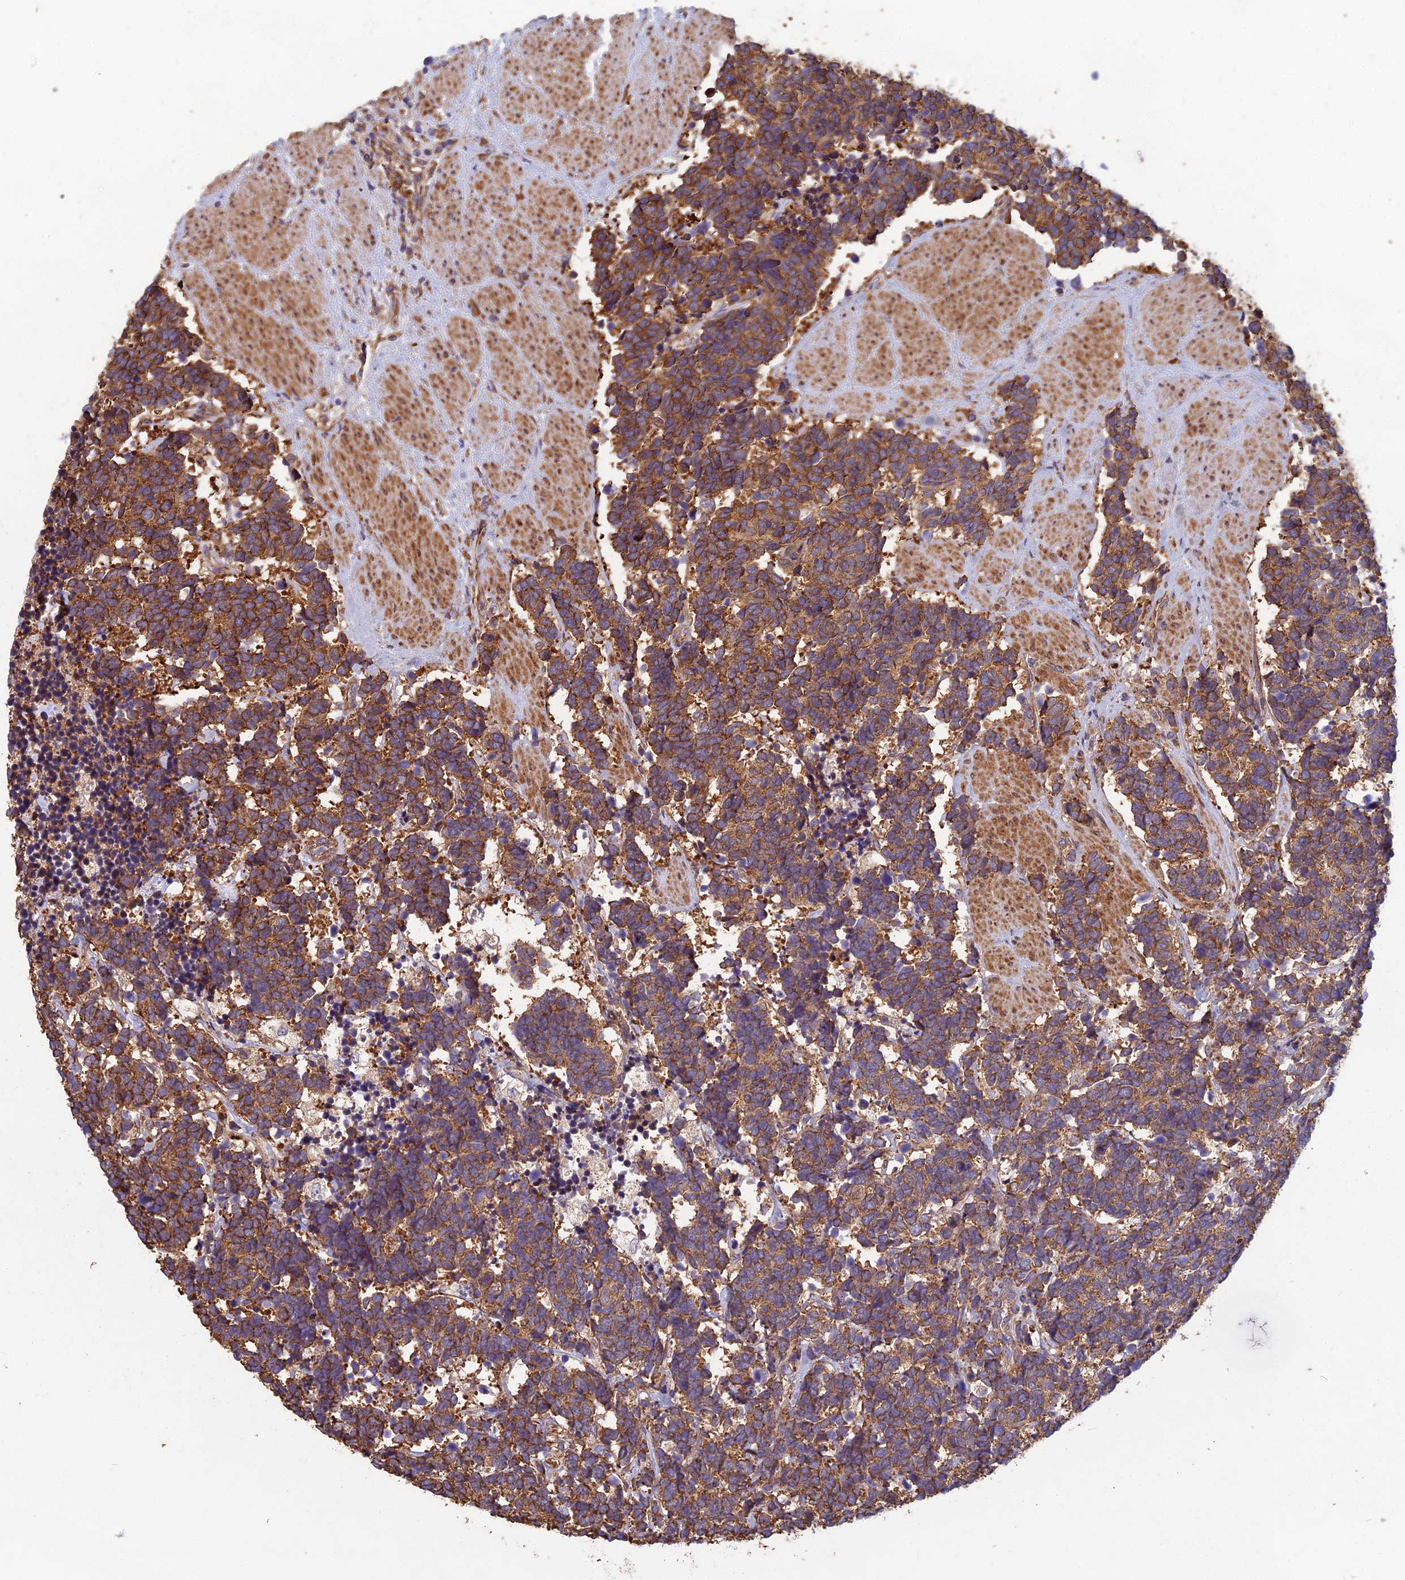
{"staining": {"intensity": "moderate", "quantity": ">75%", "location": "cytoplasmic/membranous"}, "tissue": "carcinoid", "cell_type": "Tumor cells", "image_type": "cancer", "snomed": [{"axis": "morphology", "description": "Carcinoma, NOS"}, {"axis": "morphology", "description": "Carcinoid, malignant, NOS"}, {"axis": "topography", "description": "Prostate"}], "caption": "Human carcinoid stained with a protein marker shows moderate staining in tumor cells.", "gene": "SPDL1", "patient": {"sex": "male", "age": 57}}